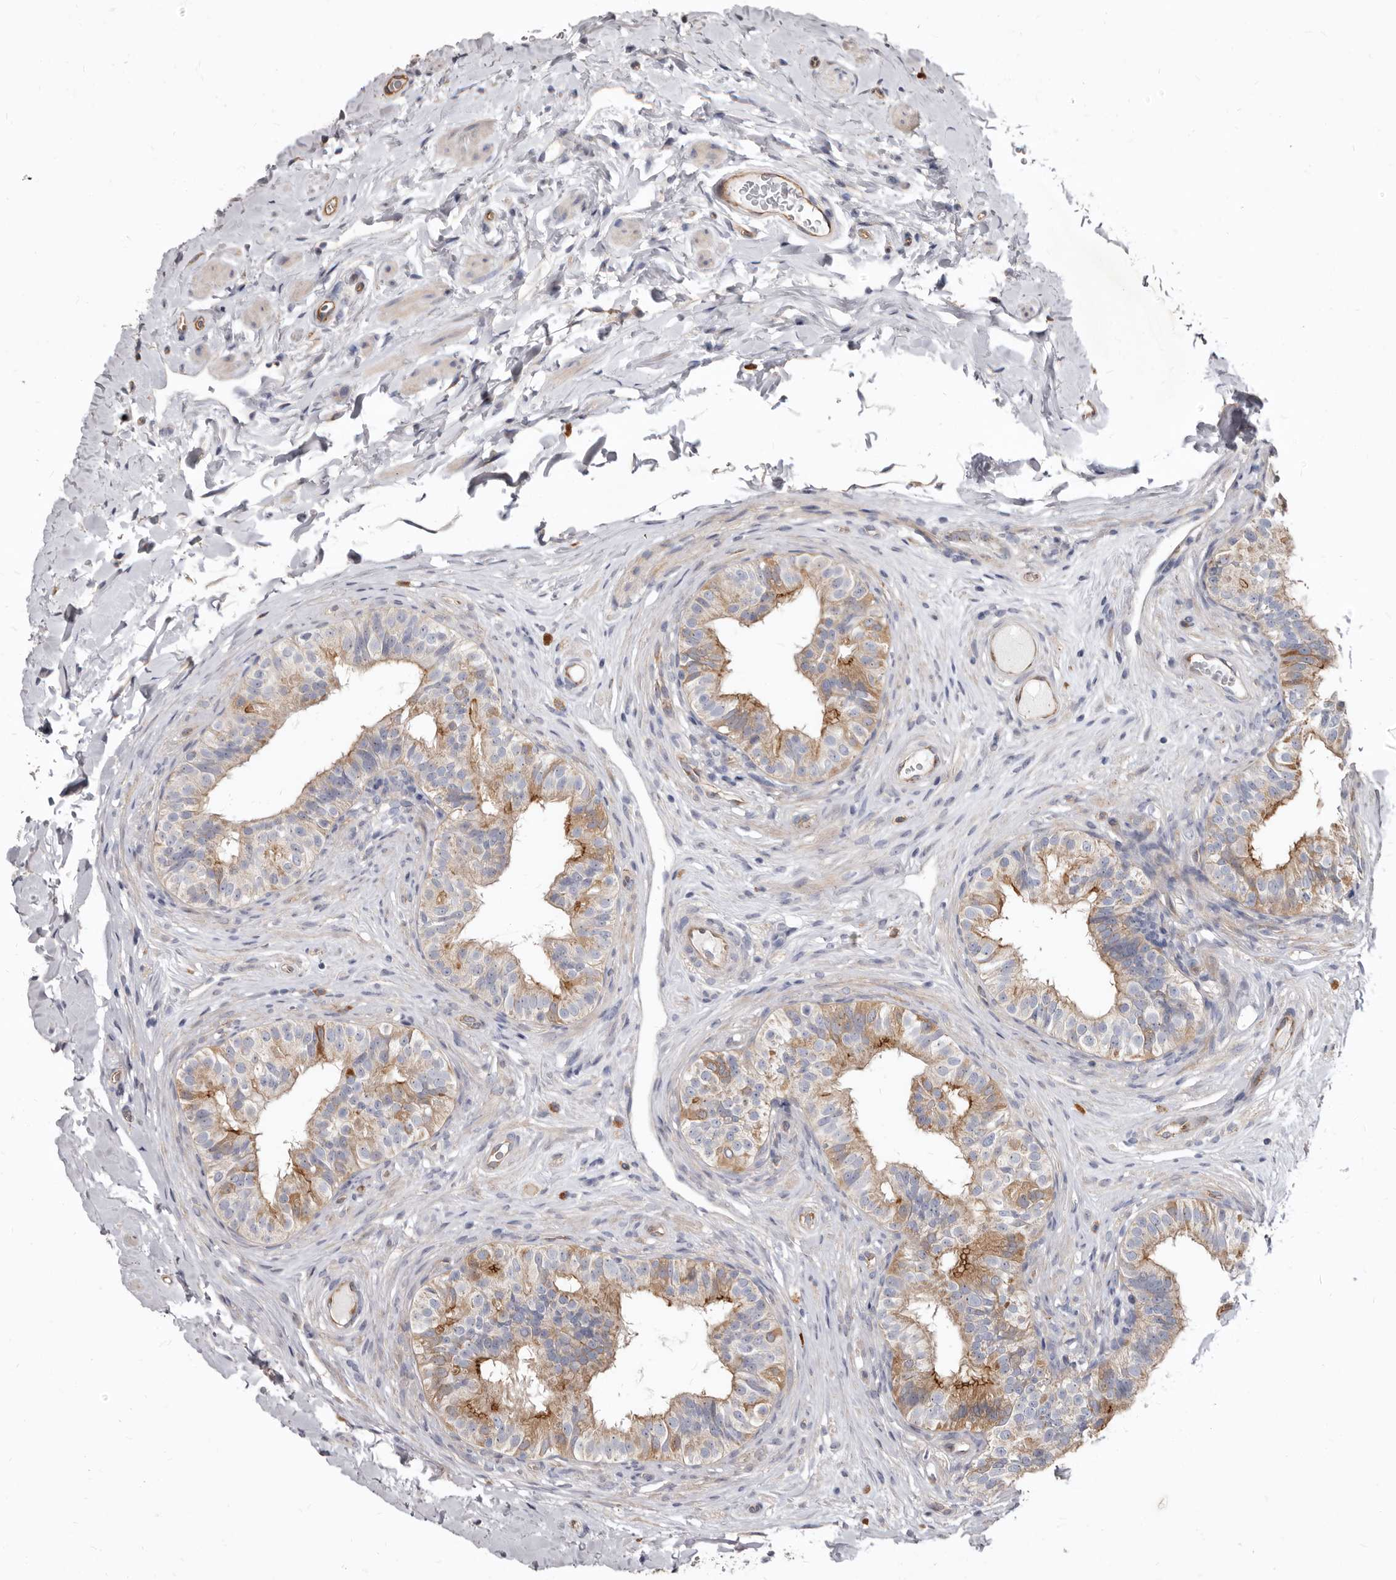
{"staining": {"intensity": "moderate", "quantity": "25%-75%", "location": "cytoplasmic/membranous,nuclear"}, "tissue": "epididymis", "cell_type": "Glandular cells", "image_type": "normal", "snomed": [{"axis": "morphology", "description": "Normal tissue, NOS"}, {"axis": "topography", "description": "Epididymis"}], "caption": "DAB immunohistochemical staining of unremarkable human epididymis shows moderate cytoplasmic/membranous,nuclear protein staining in about 25%-75% of glandular cells.", "gene": "FMO2", "patient": {"sex": "male", "age": 49}}